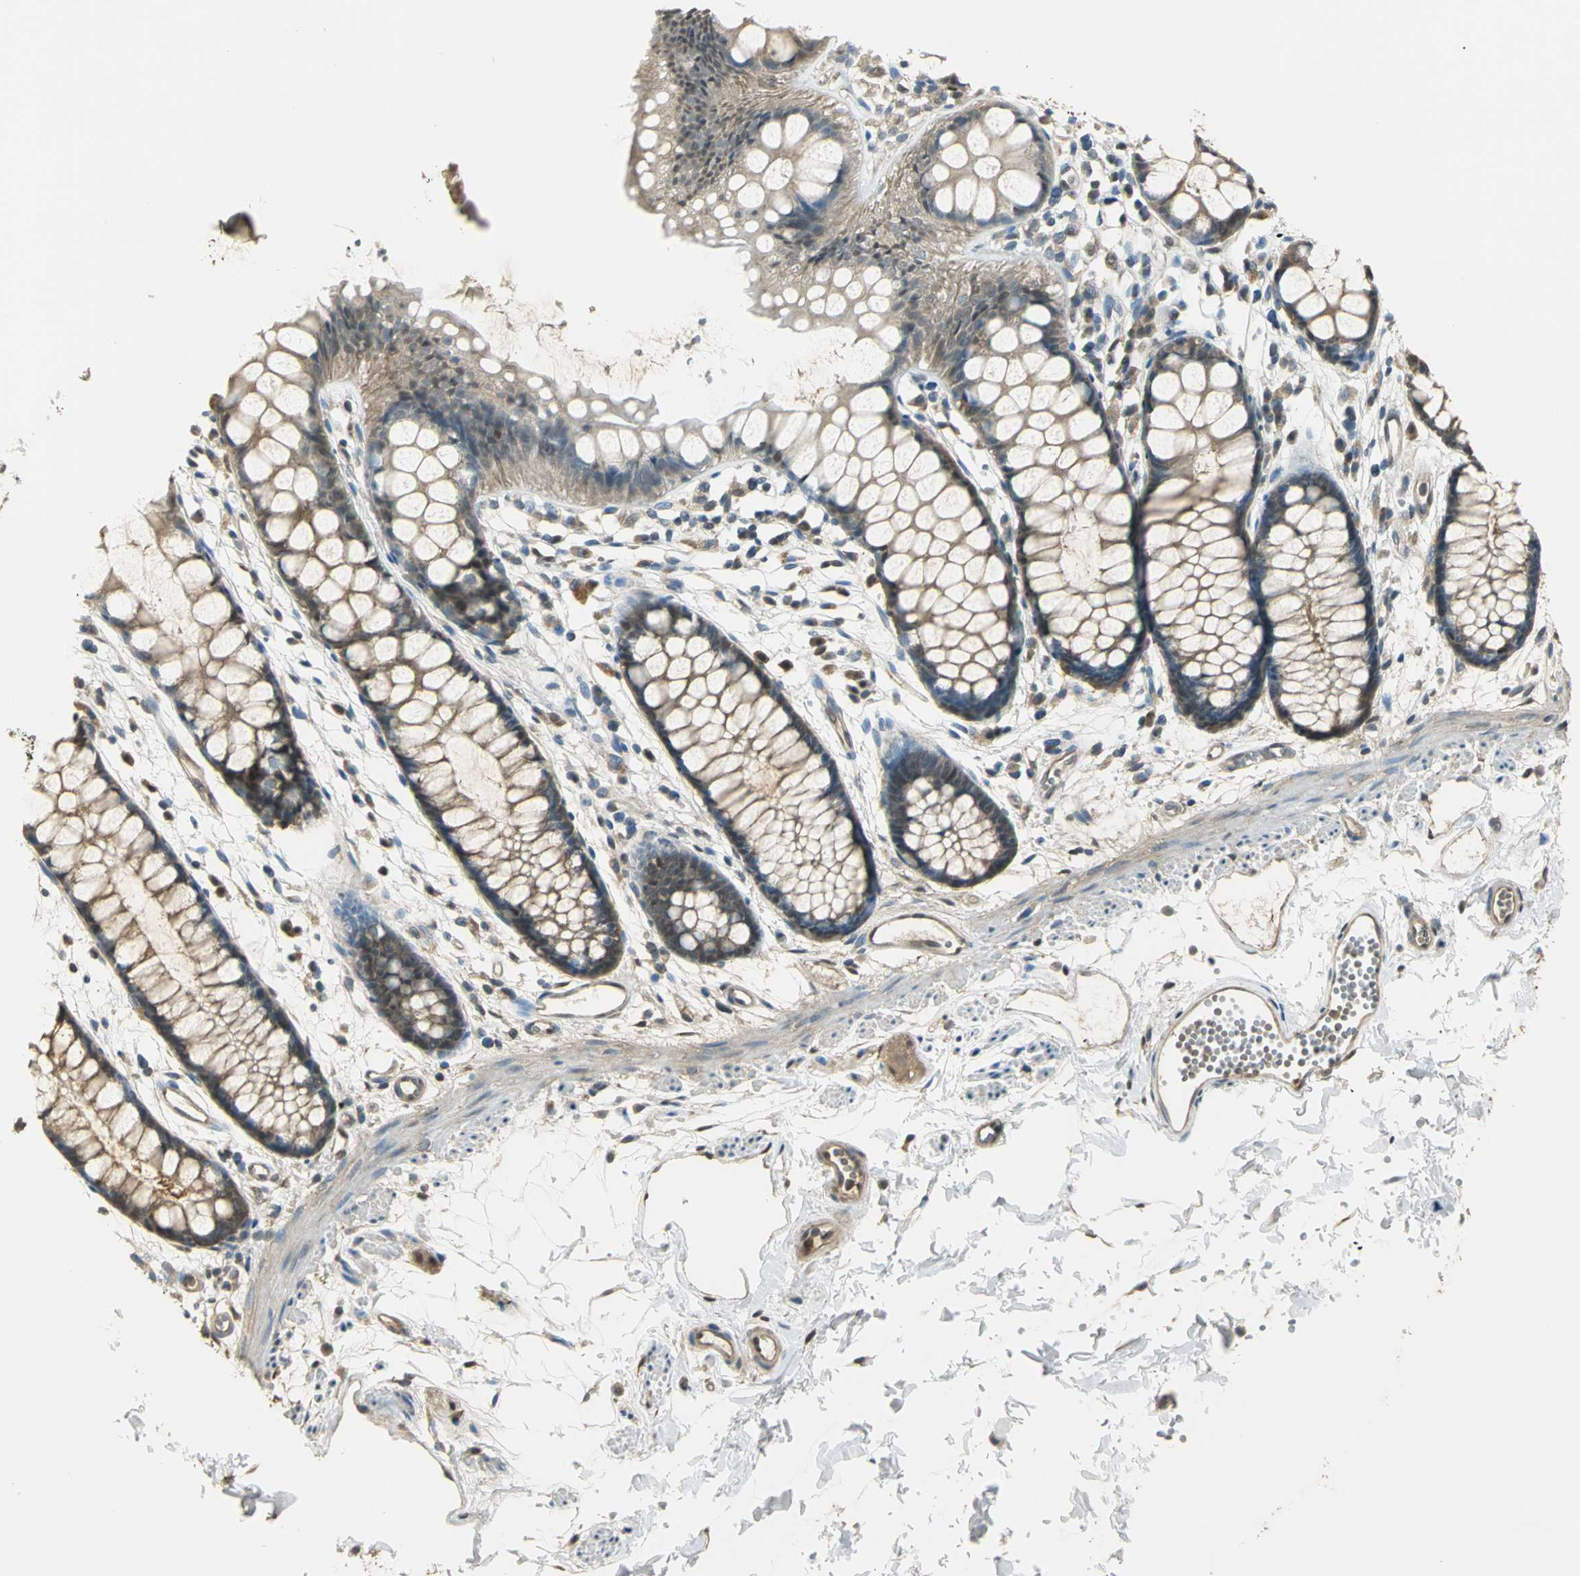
{"staining": {"intensity": "moderate", "quantity": ">75%", "location": "cytoplasmic/membranous"}, "tissue": "rectum", "cell_type": "Glandular cells", "image_type": "normal", "snomed": [{"axis": "morphology", "description": "Normal tissue, NOS"}, {"axis": "topography", "description": "Rectum"}], "caption": "Protein staining exhibits moderate cytoplasmic/membranous positivity in about >75% of glandular cells in normal rectum.", "gene": "PARK7", "patient": {"sex": "female", "age": 66}}